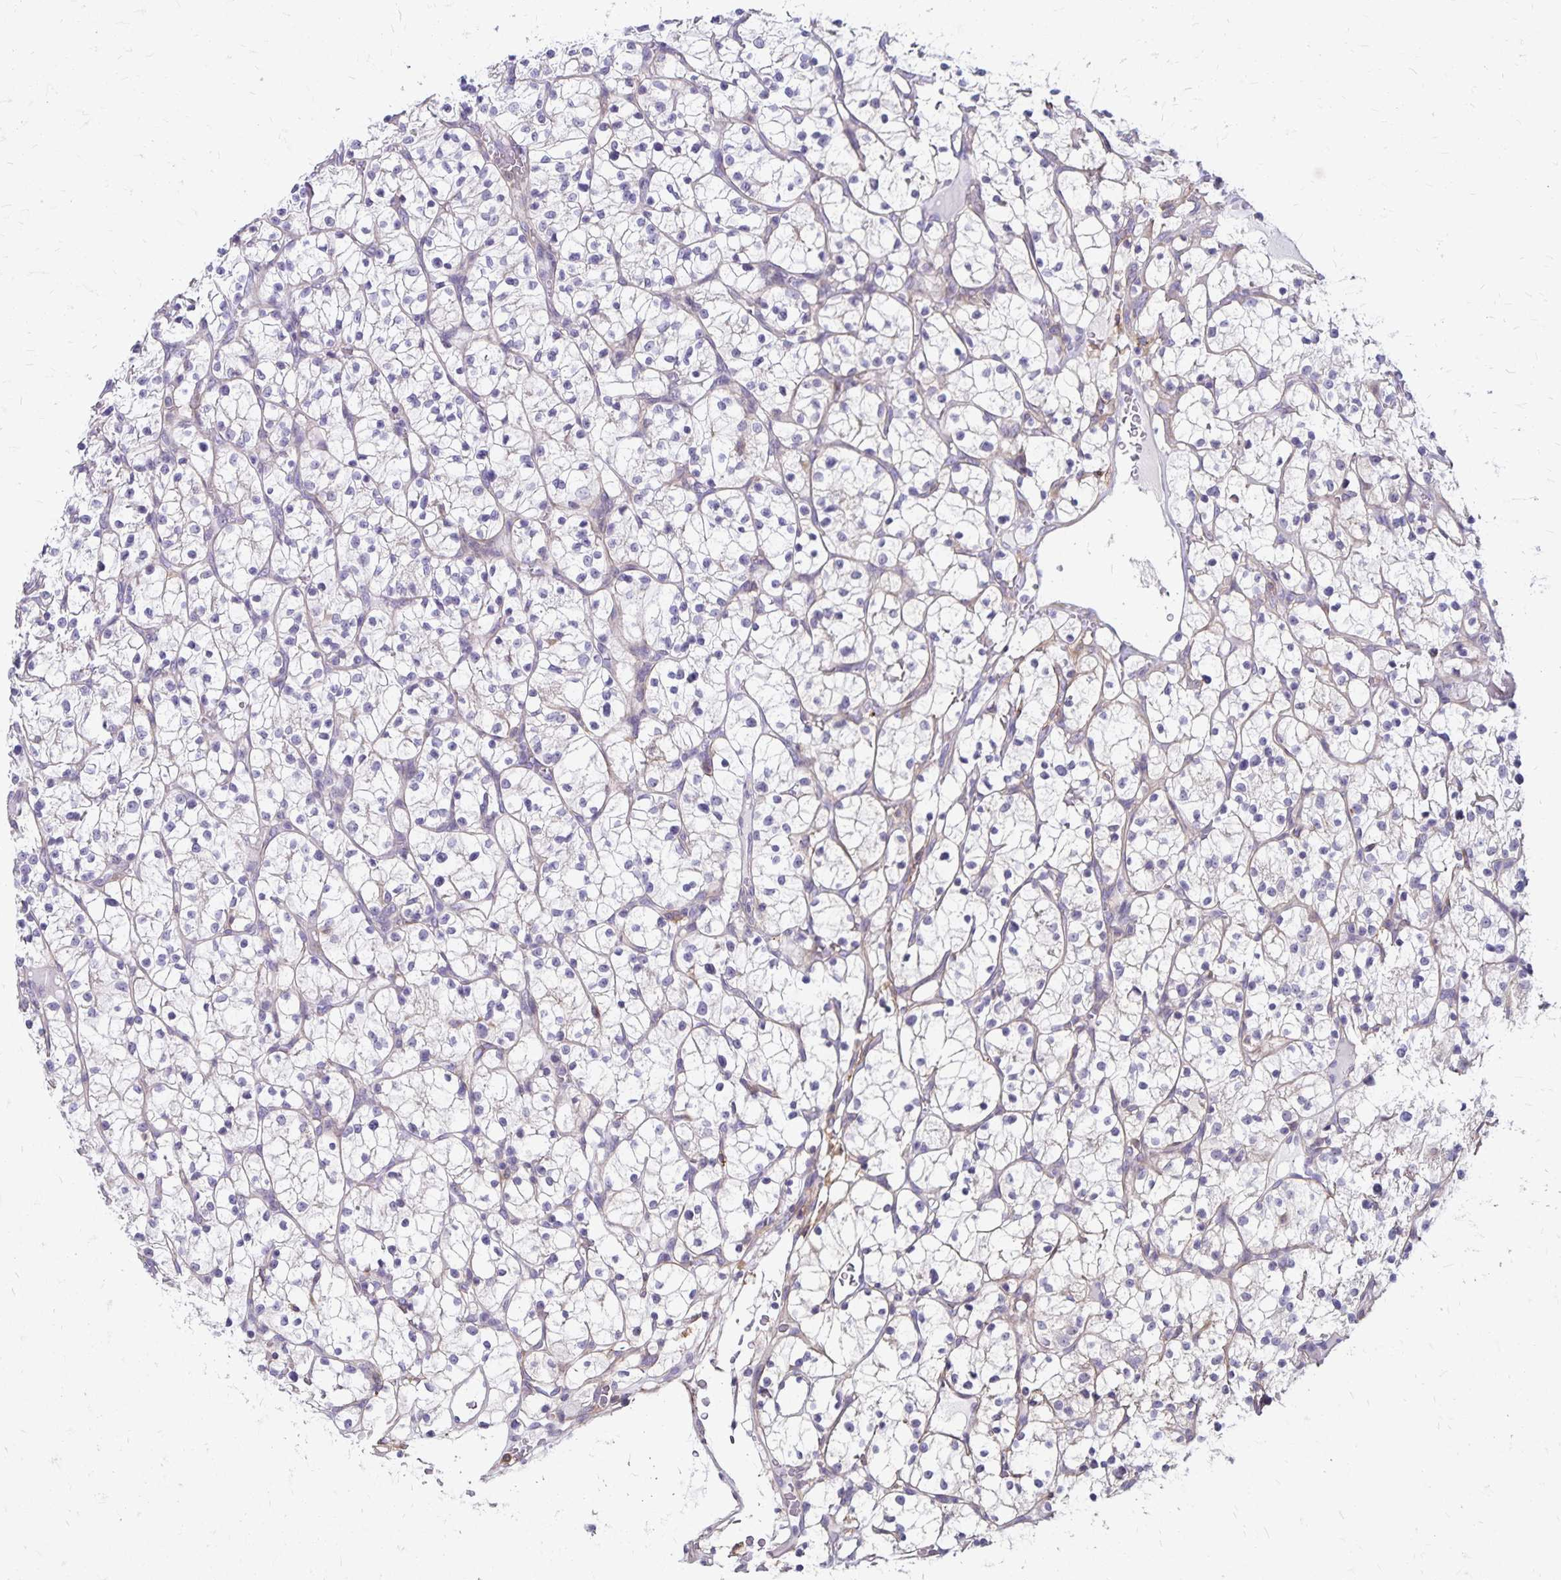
{"staining": {"intensity": "negative", "quantity": "none", "location": "none"}, "tissue": "renal cancer", "cell_type": "Tumor cells", "image_type": "cancer", "snomed": [{"axis": "morphology", "description": "Adenocarcinoma, NOS"}, {"axis": "topography", "description": "Kidney"}], "caption": "Tumor cells show no significant staining in adenocarcinoma (renal).", "gene": "TNS3", "patient": {"sex": "female", "age": 64}}